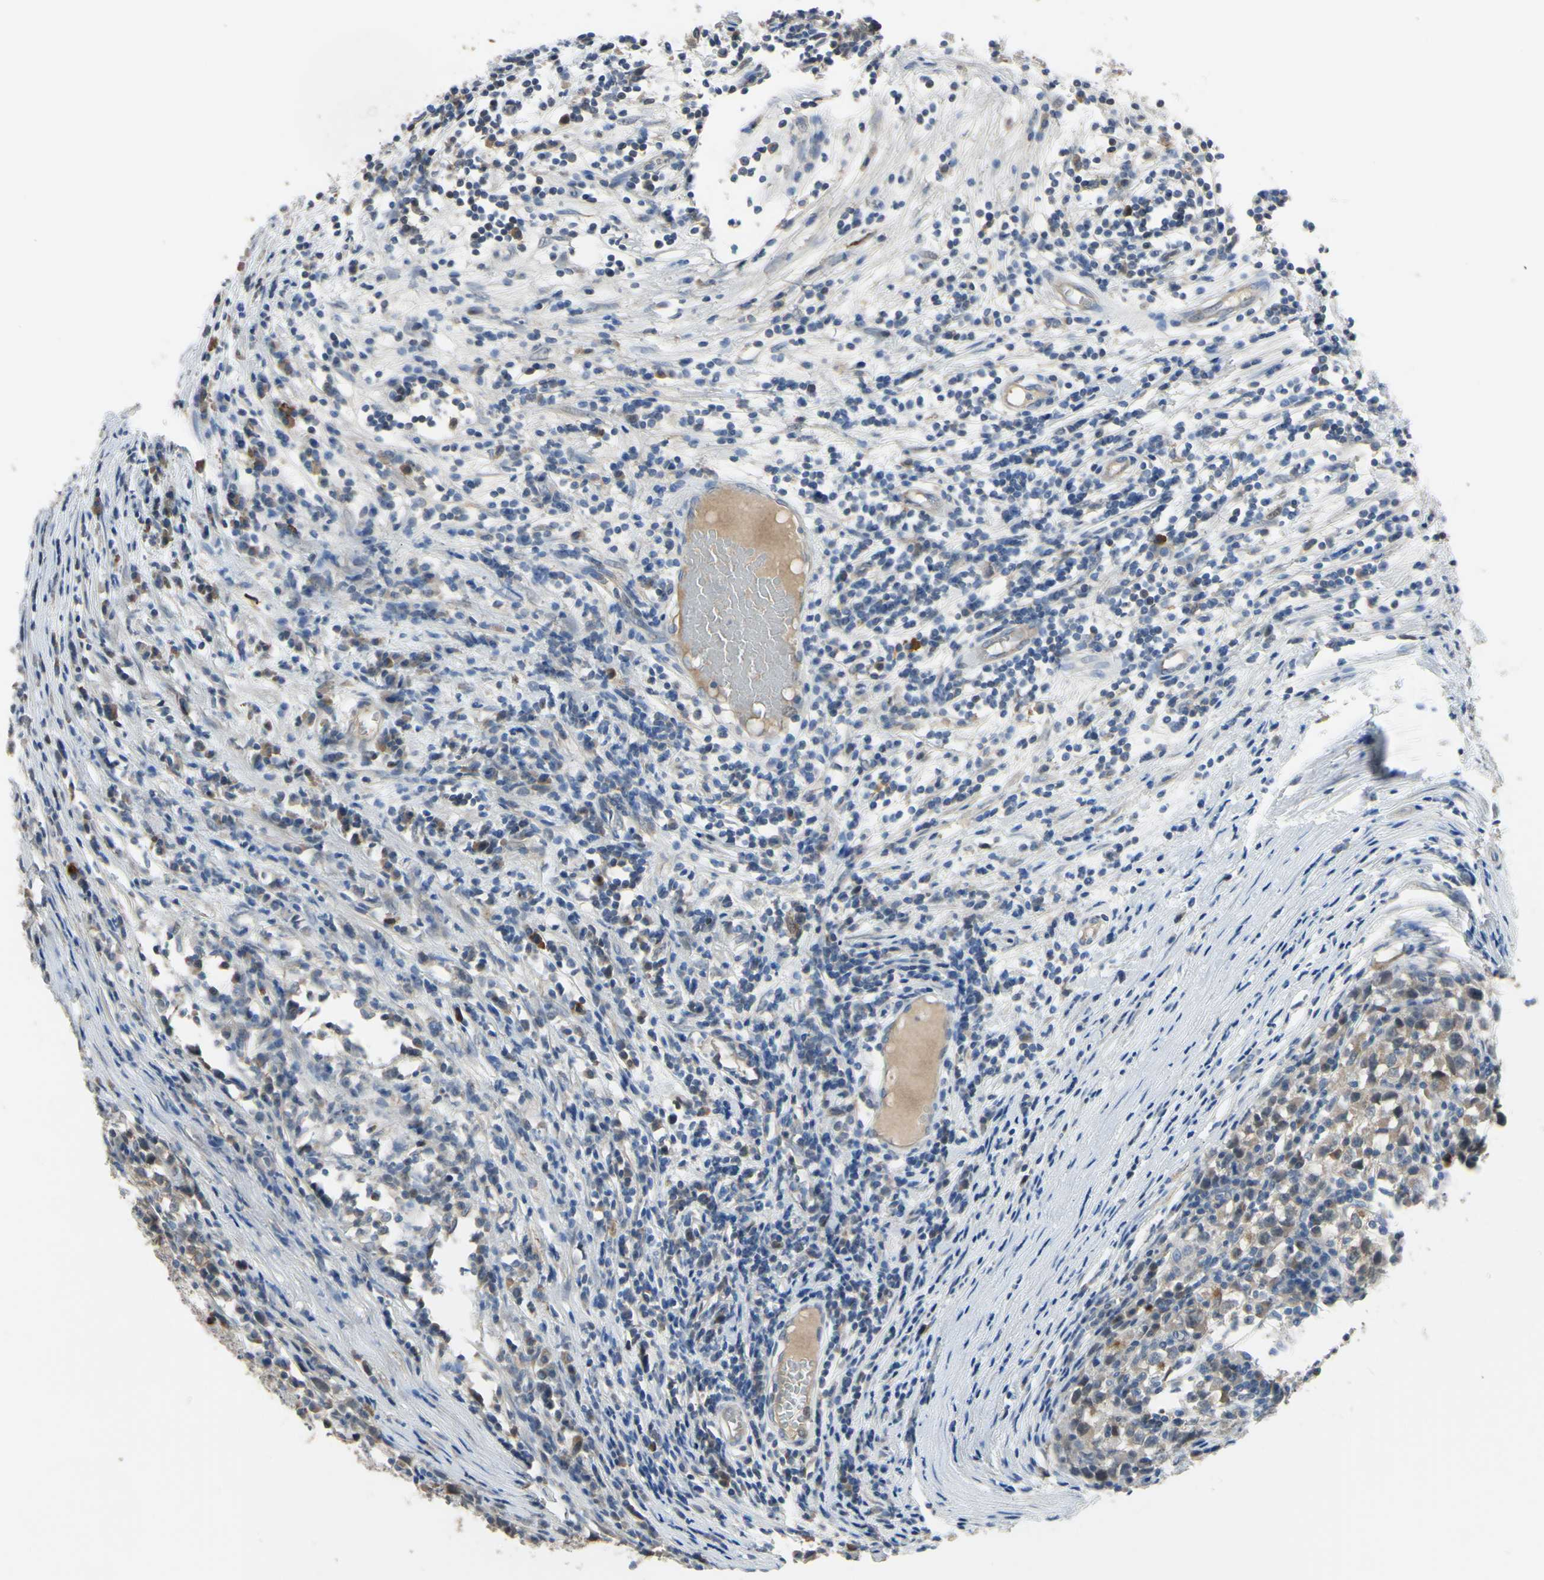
{"staining": {"intensity": "moderate", "quantity": "<25%", "location": "cytoplasmic/membranous"}, "tissue": "testis cancer", "cell_type": "Tumor cells", "image_type": "cancer", "snomed": [{"axis": "morphology", "description": "Seminoma, NOS"}, {"axis": "topography", "description": "Testis"}], "caption": "Testis cancer (seminoma) was stained to show a protein in brown. There is low levels of moderate cytoplasmic/membranous expression in about <25% of tumor cells.", "gene": "LHX9", "patient": {"sex": "male", "age": 65}}